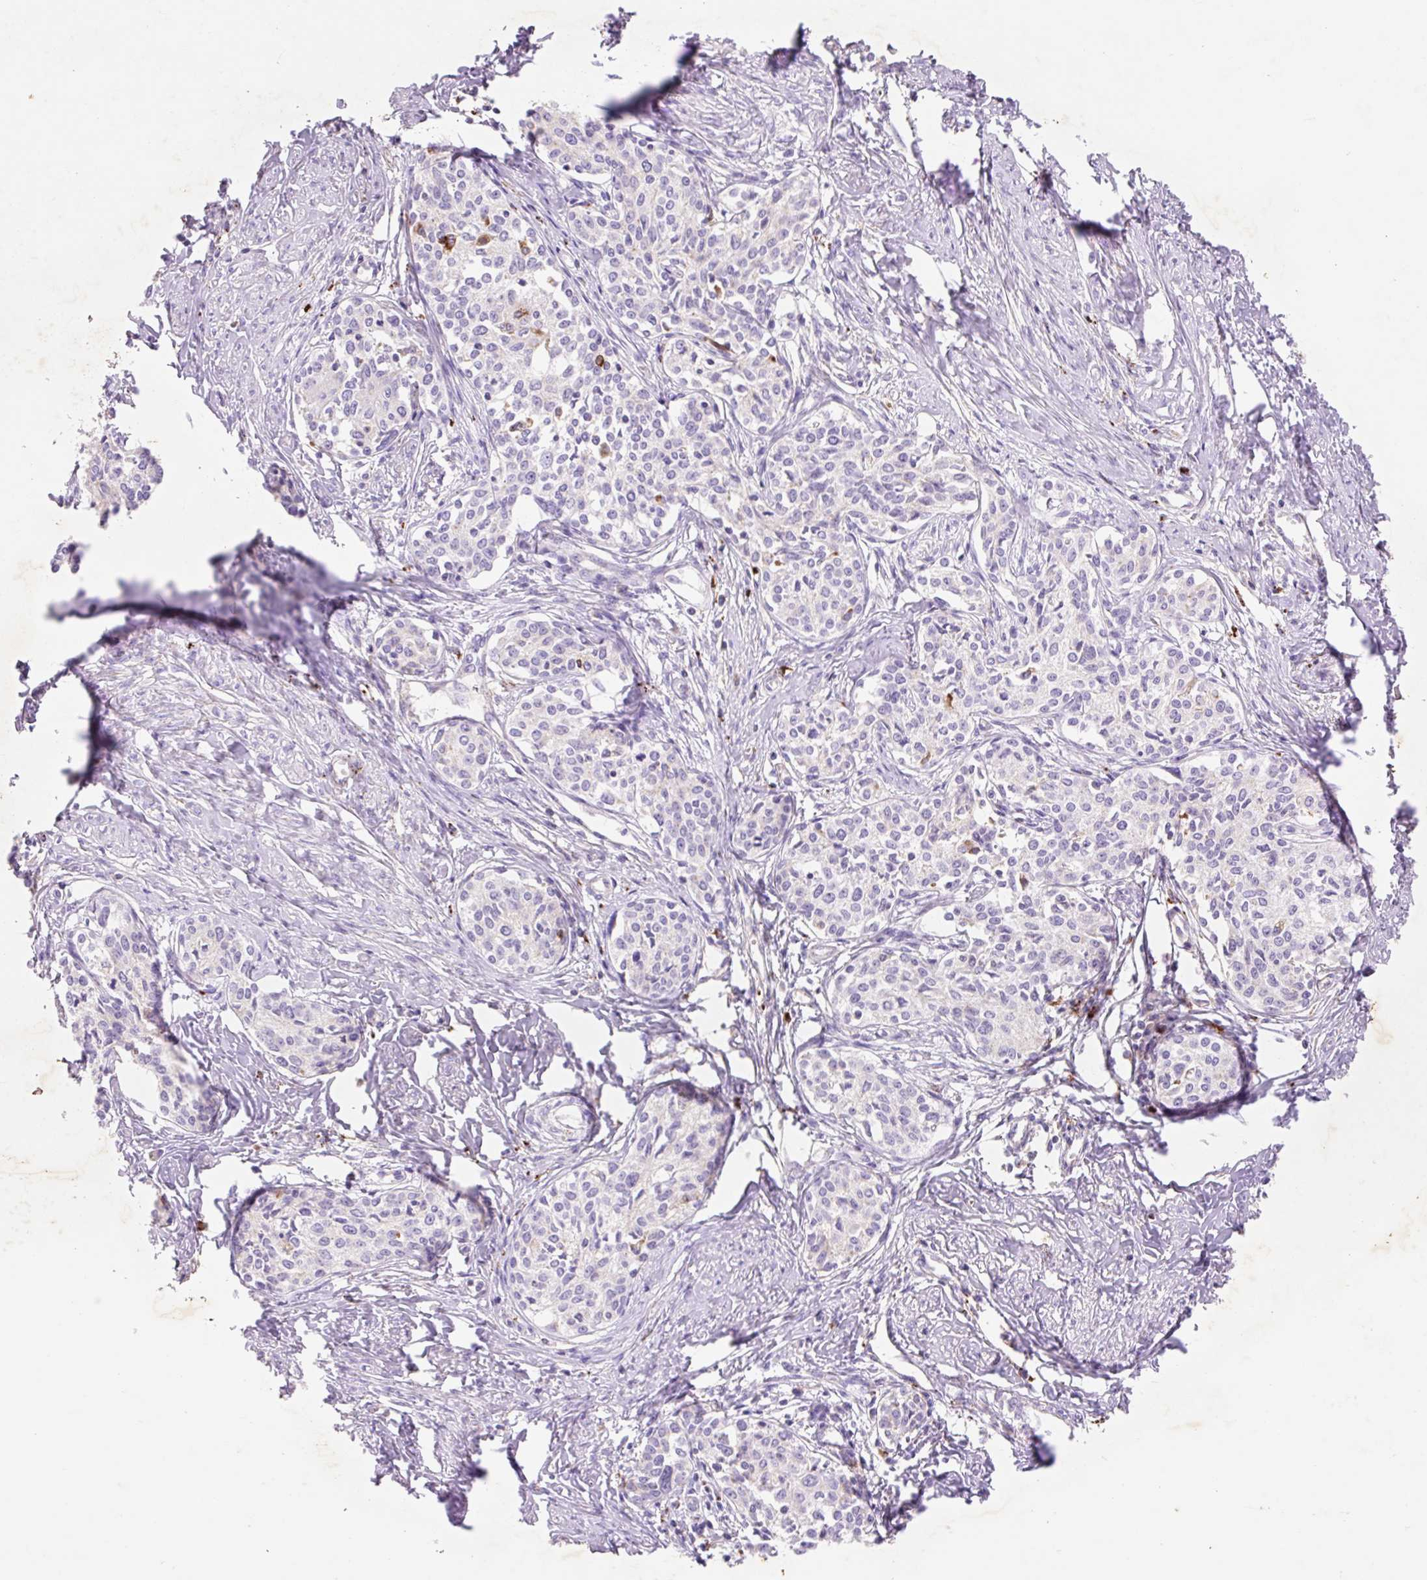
{"staining": {"intensity": "negative", "quantity": "none", "location": "none"}, "tissue": "cervical cancer", "cell_type": "Tumor cells", "image_type": "cancer", "snomed": [{"axis": "morphology", "description": "Squamous cell carcinoma, NOS"}, {"axis": "morphology", "description": "Adenocarcinoma, NOS"}, {"axis": "topography", "description": "Cervix"}], "caption": "This is an immunohistochemistry (IHC) histopathology image of human cervical cancer (adenocarcinoma). There is no positivity in tumor cells.", "gene": "HEXA", "patient": {"sex": "female", "age": 52}}